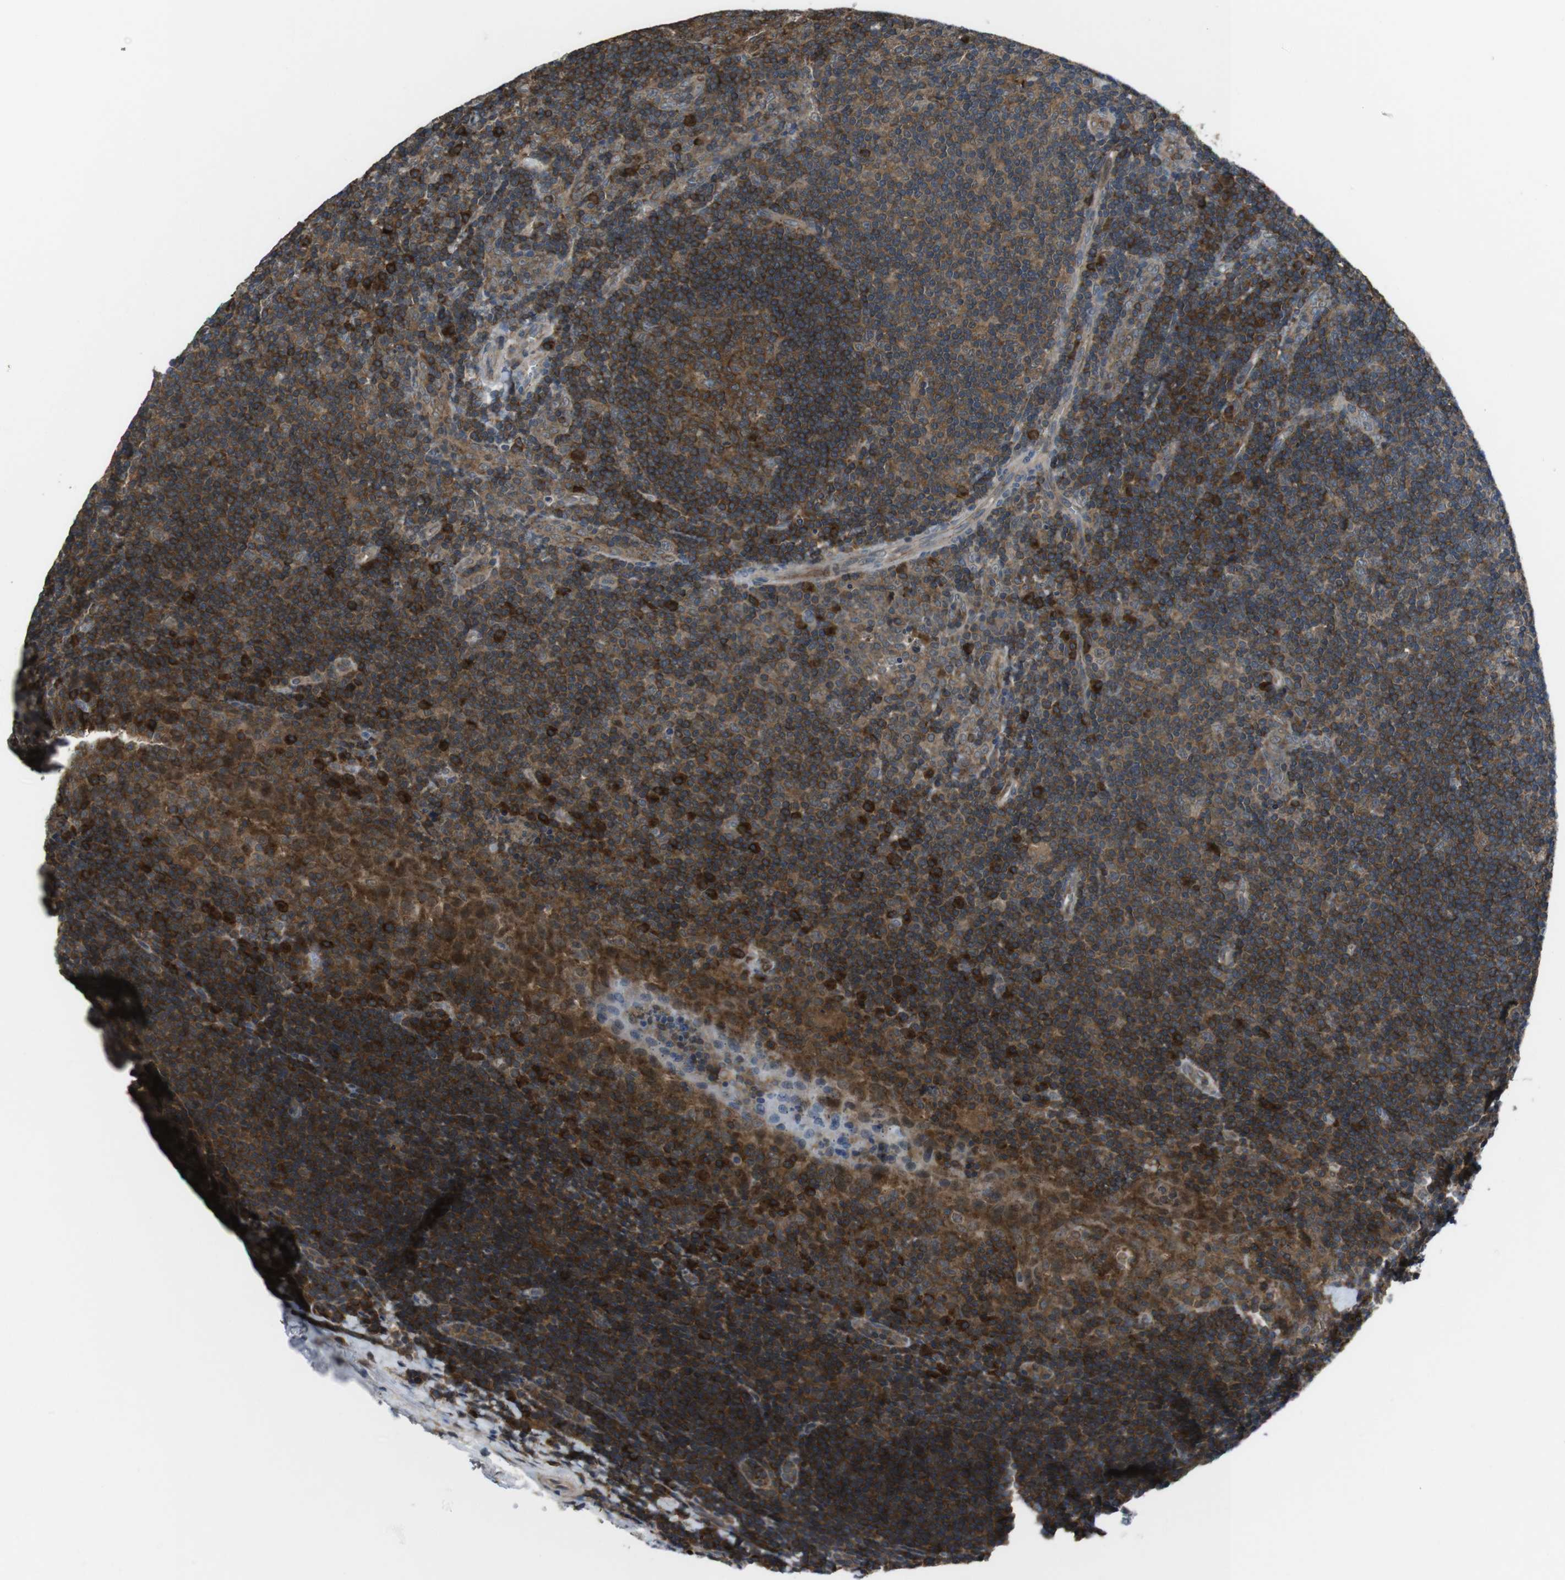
{"staining": {"intensity": "moderate", "quantity": ">75%", "location": "cytoplasmic/membranous"}, "tissue": "tonsil", "cell_type": "Germinal center cells", "image_type": "normal", "snomed": [{"axis": "morphology", "description": "Normal tissue, NOS"}, {"axis": "topography", "description": "Tonsil"}], "caption": "Moderate cytoplasmic/membranous positivity for a protein is present in approximately >75% of germinal center cells of unremarkable tonsil using immunohistochemistry.", "gene": "SLC22A23", "patient": {"sex": "male", "age": 37}}